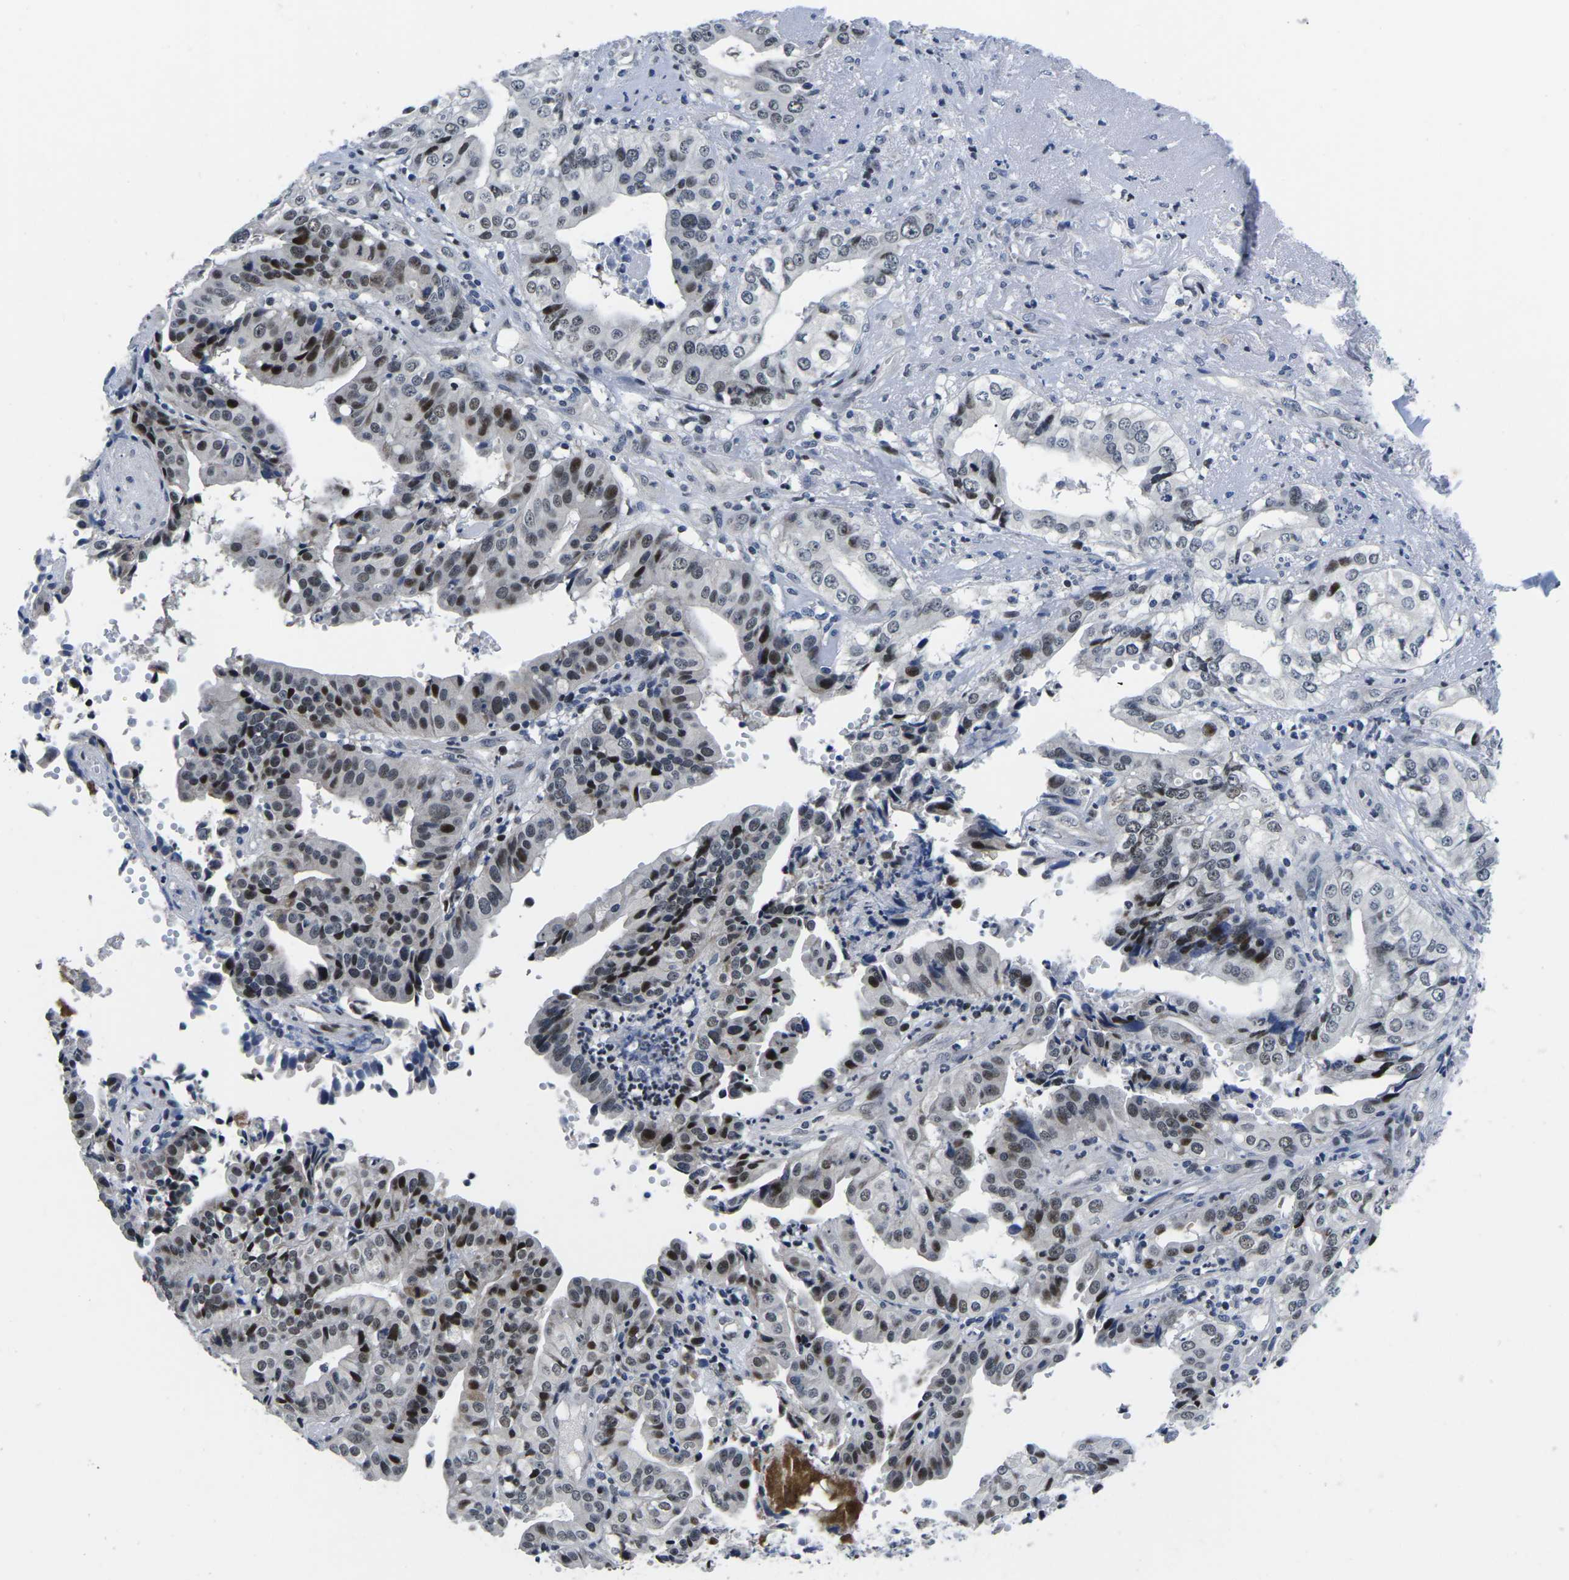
{"staining": {"intensity": "strong", "quantity": "25%-75%", "location": "nuclear"}, "tissue": "liver cancer", "cell_type": "Tumor cells", "image_type": "cancer", "snomed": [{"axis": "morphology", "description": "Cholangiocarcinoma"}, {"axis": "topography", "description": "Liver"}], "caption": "High-magnification brightfield microscopy of cholangiocarcinoma (liver) stained with DAB (3,3'-diaminobenzidine) (brown) and counterstained with hematoxylin (blue). tumor cells exhibit strong nuclear expression is present in about25%-75% of cells. (Stains: DAB (3,3'-diaminobenzidine) in brown, nuclei in blue, Microscopy: brightfield microscopy at high magnification).", "gene": "CDC73", "patient": {"sex": "female", "age": 61}}